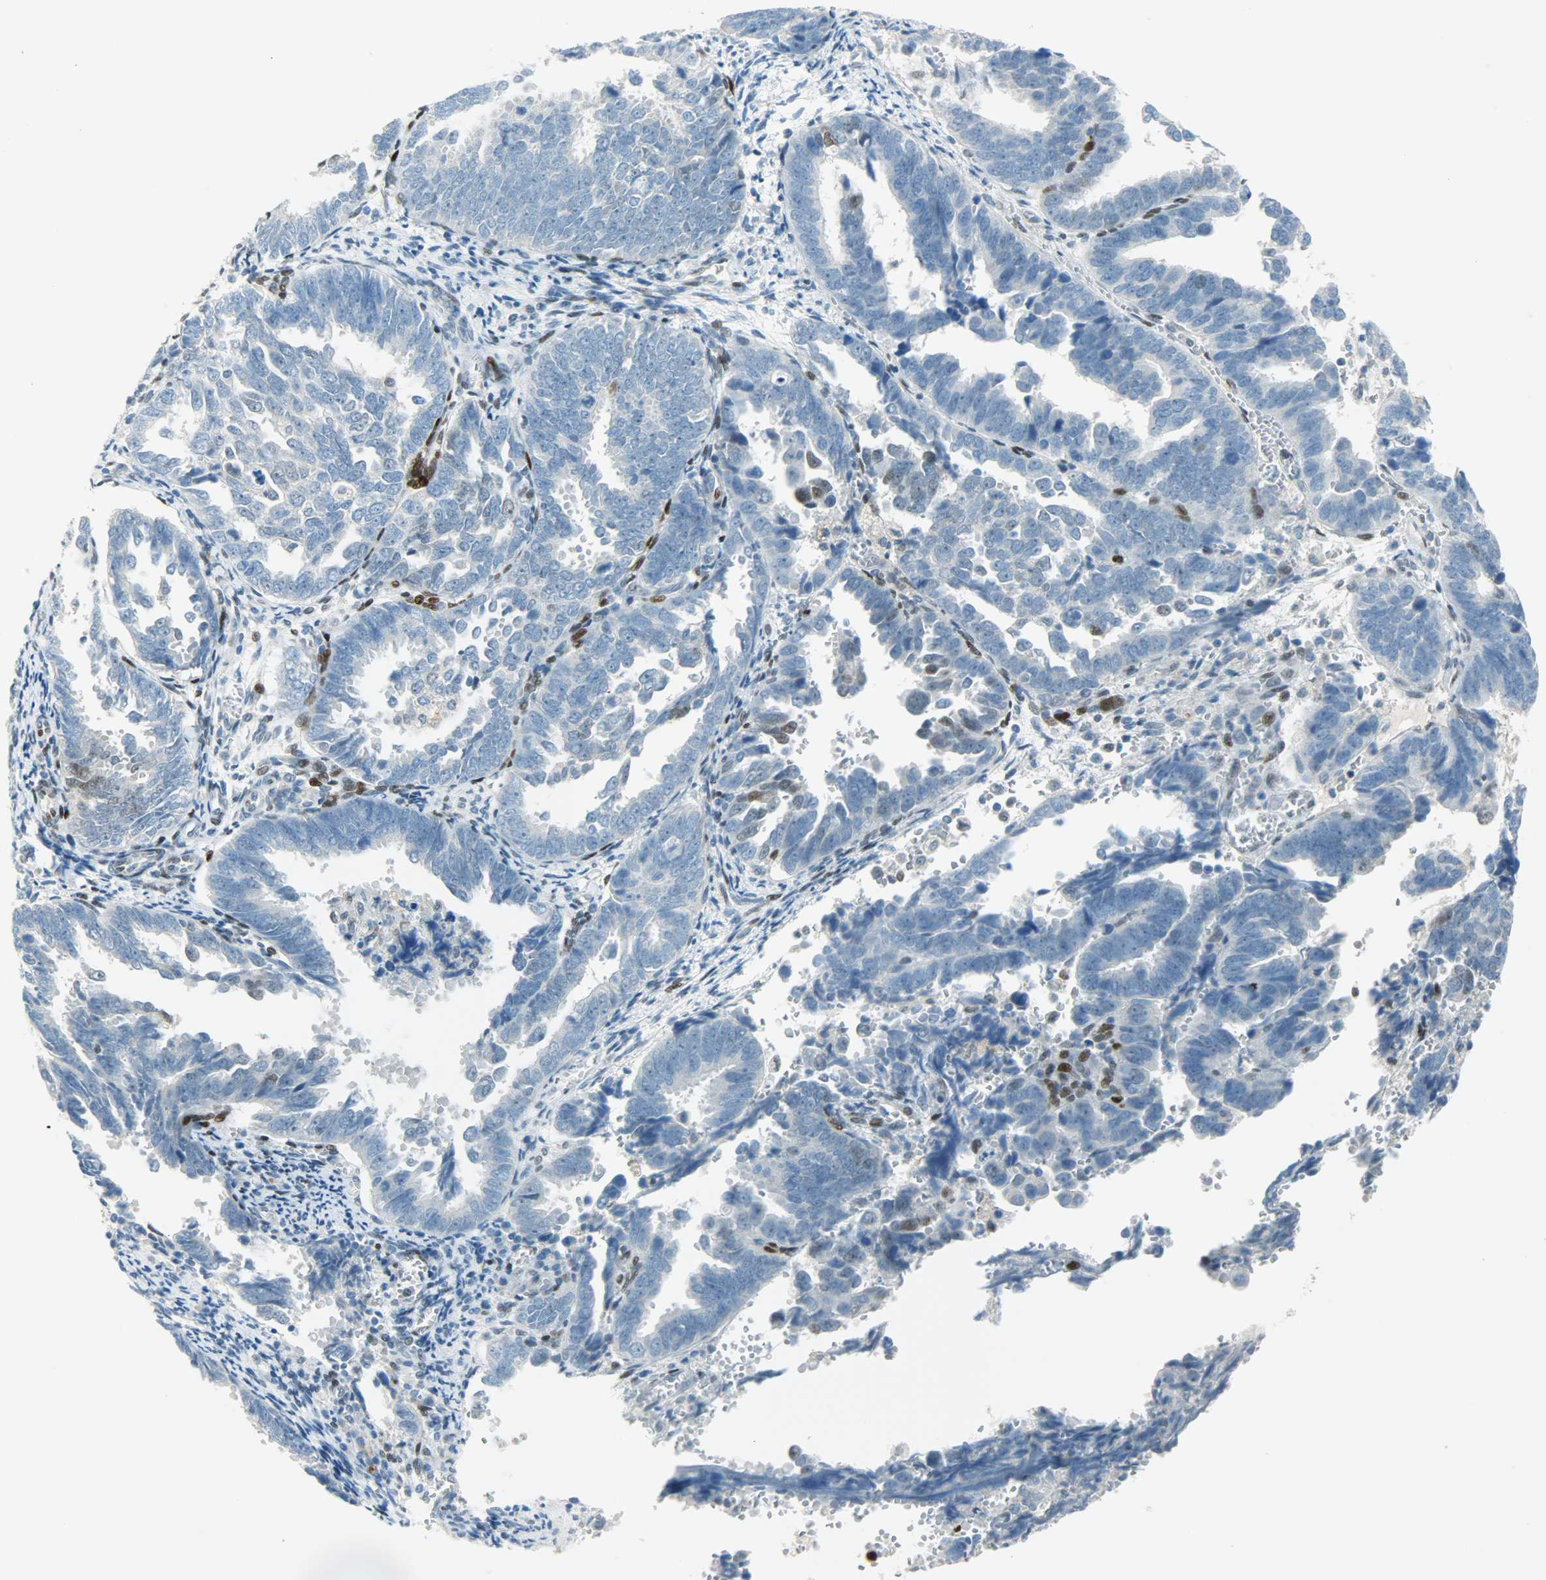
{"staining": {"intensity": "weak", "quantity": "<25%", "location": "nuclear"}, "tissue": "endometrial cancer", "cell_type": "Tumor cells", "image_type": "cancer", "snomed": [{"axis": "morphology", "description": "Adenocarcinoma, NOS"}, {"axis": "topography", "description": "Endometrium"}], "caption": "Immunohistochemical staining of human endometrial cancer (adenocarcinoma) reveals no significant staining in tumor cells.", "gene": "JUNB", "patient": {"sex": "female", "age": 75}}